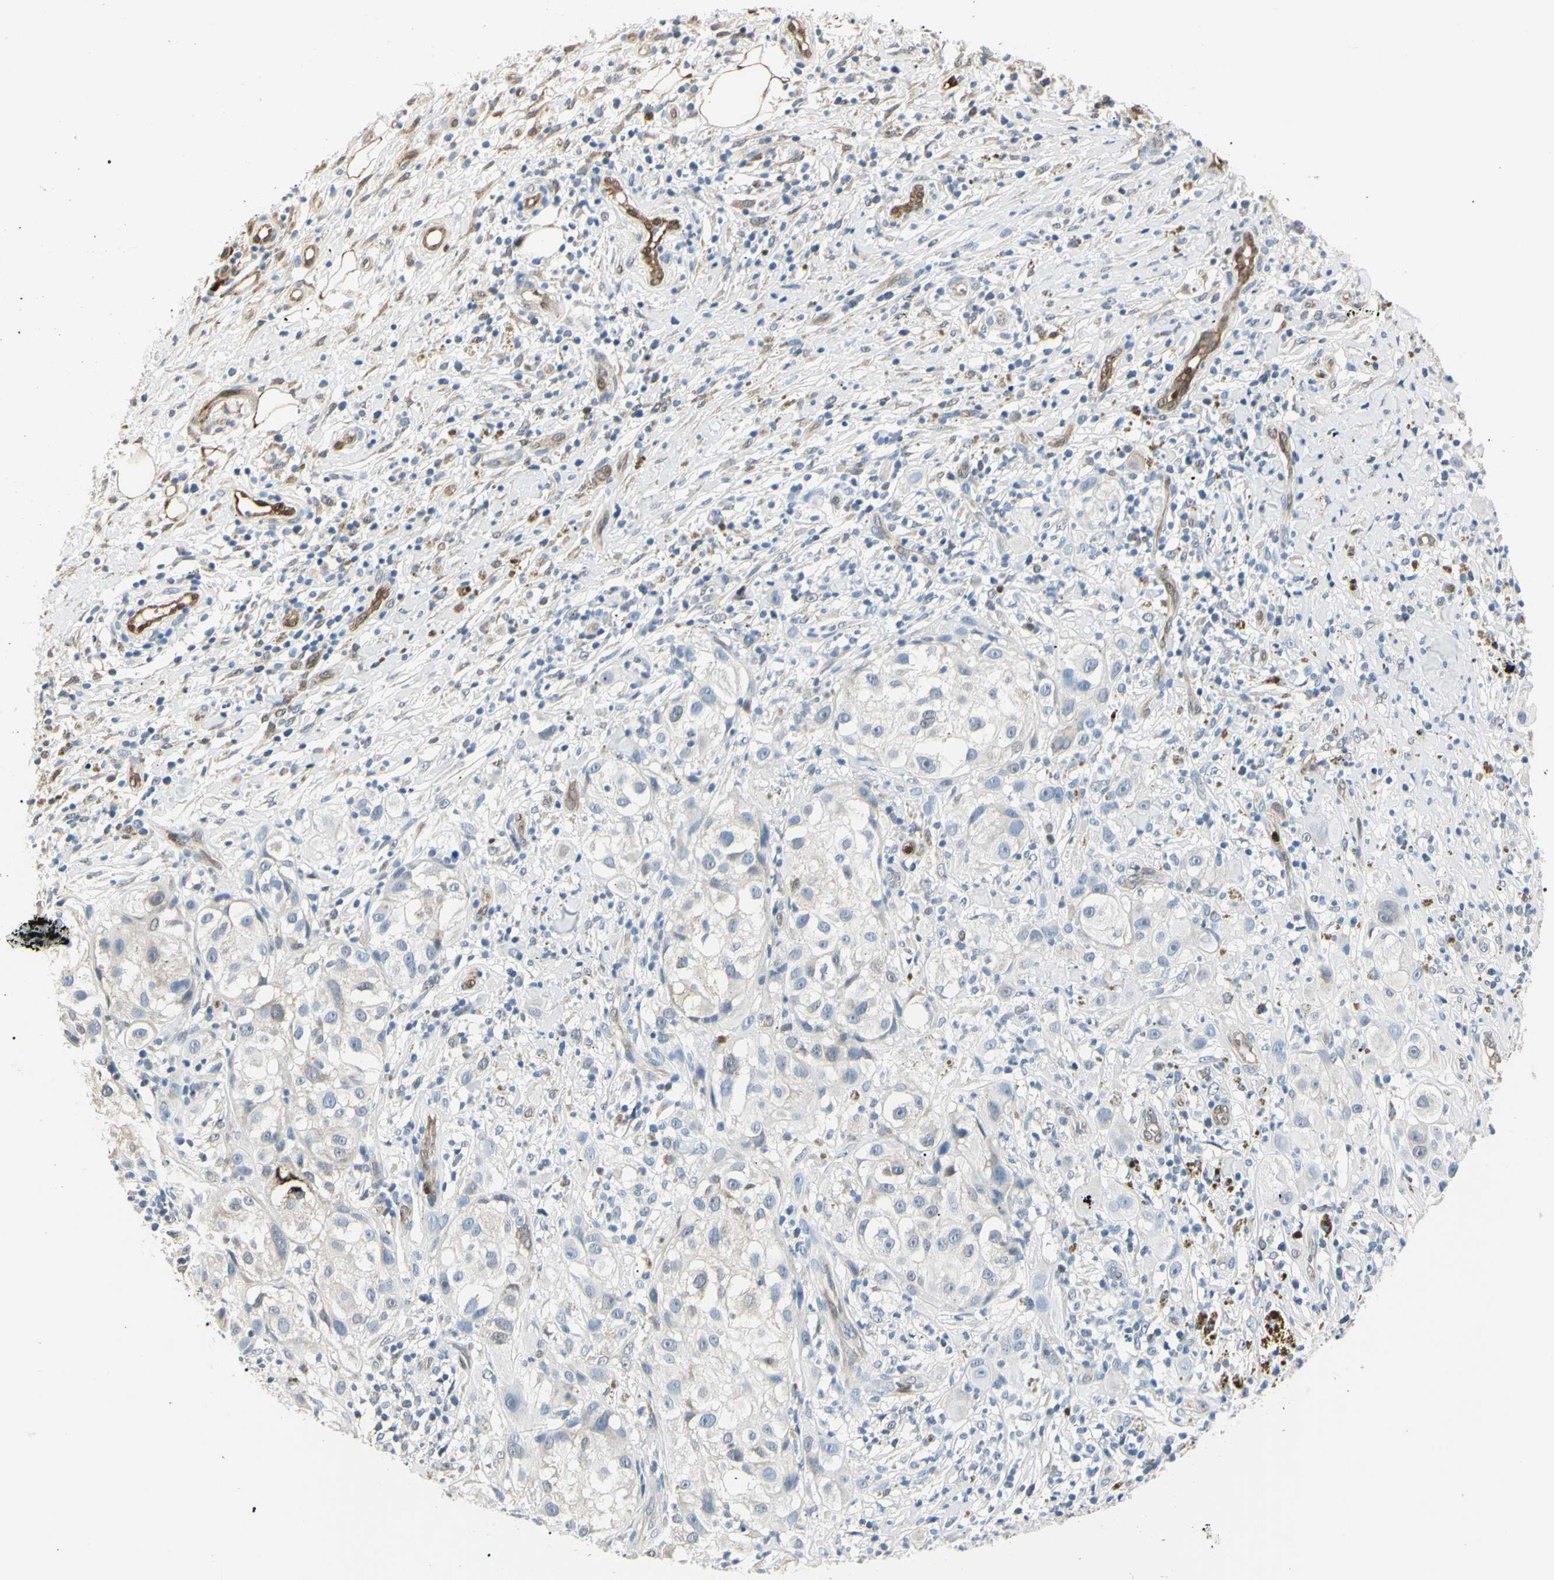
{"staining": {"intensity": "negative", "quantity": "none", "location": "none"}, "tissue": "melanoma", "cell_type": "Tumor cells", "image_type": "cancer", "snomed": [{"axis": "morphology", "description": "Necrosis, NOS"}, {"axis": "morphology", "description": "Malignant melanoma, NOS"}, {"axis": "topography", "description": "Skin"}], "caption": "DAB (3,3'-diaminobenzidine) immunohistochemical staining of melanoma displays no significant expression in tumor cells.", "gene": "AKR1C3", "patient": {"sex": "female", "age": 87}}